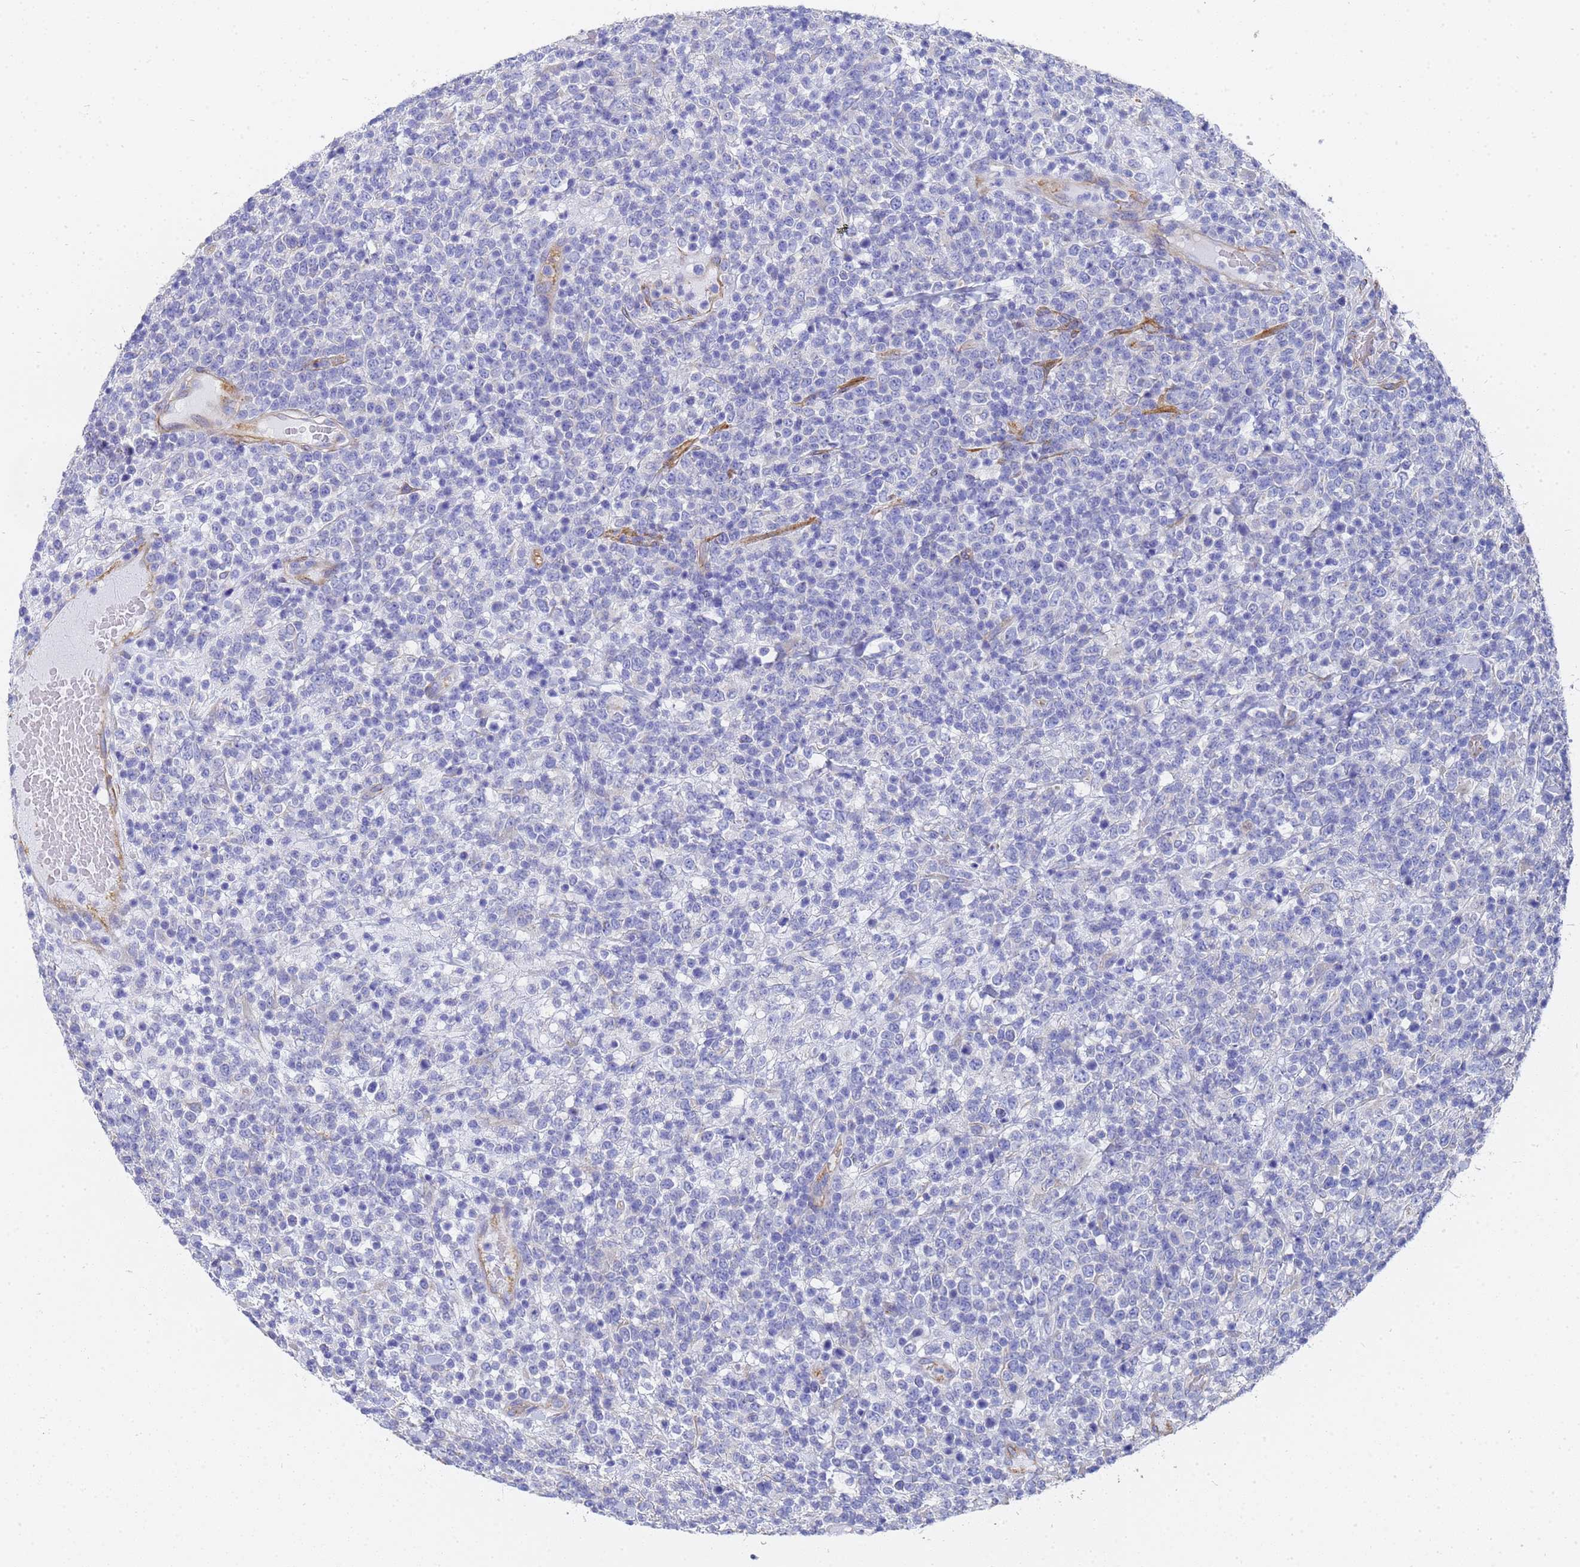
{"staining": {"intensity": "negative", "quantity": "none", "location": "none"}, "tissue": "lymphoma", "cell_type": "Tumor cells", "image_type": "cancer", "snomed": [{"axis": "morphology", "description": "Malignant lymphoma, non-Hodgkin's type, High grade"}, {"axis": "topography", "description": "Colon"}], "caption": "High-grade malignant lymphoma, non-Hodgkin's type was stained to show a protein in brown. There is no significant expression in tumor cells.", "gene": "TUBB1", "patient": {"sex": "female", "age": 53}}